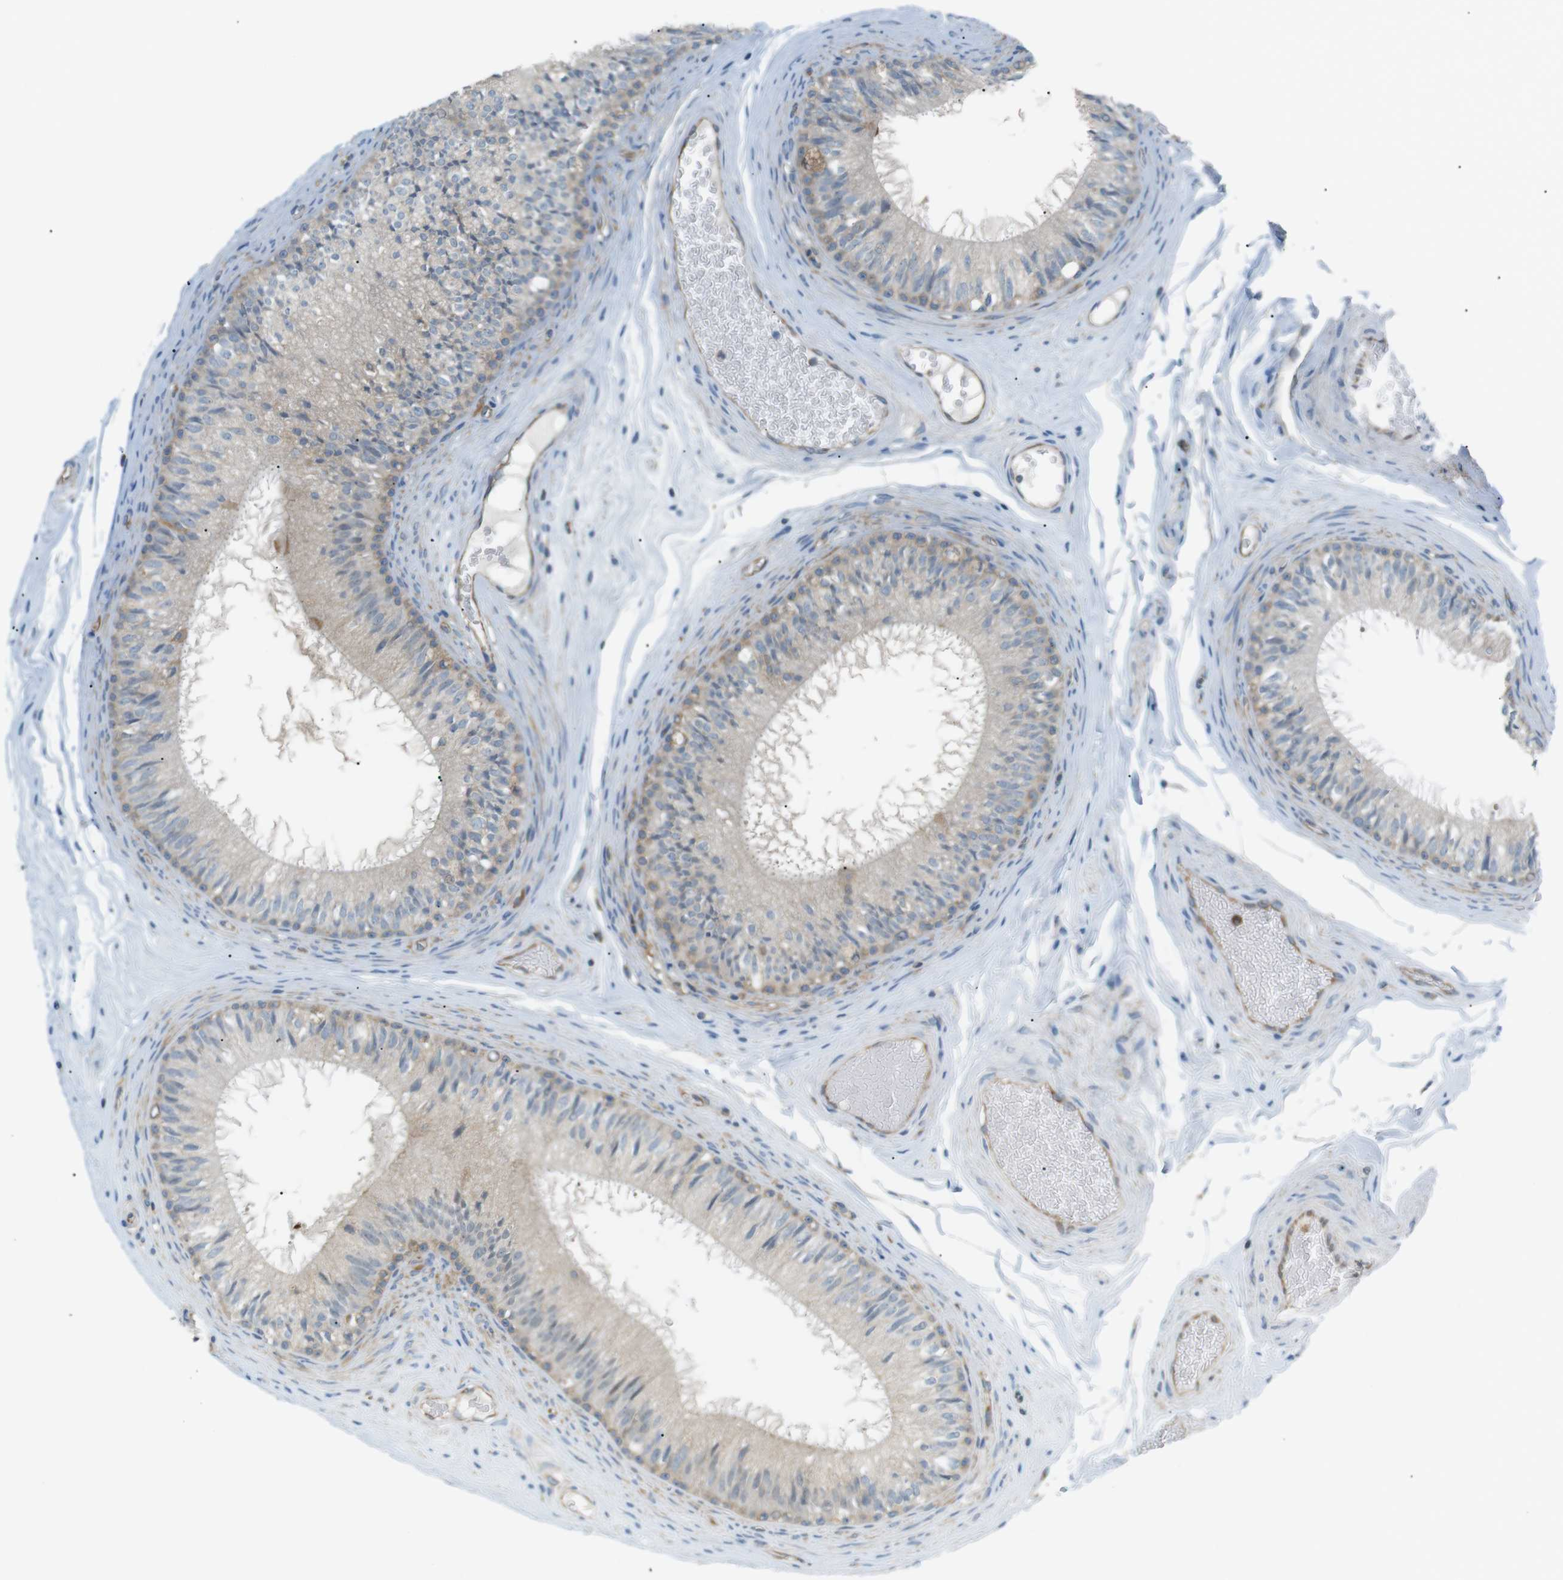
{"staining": {"intensity": "weak", "quantity": "25%-75%", "location": "cytoplasmic/membranous"}, "tissue": "epididymis", "cell_type": "Glandular cells", "image_type": "normal", "snomed": [{"axis": "morphology", "description": "Normal tissue, NOS"}, {"axis": "topography", "description": "Testis"}, {"axis": "topography", "description": "Epididymis"}], "caption": "Epididymis stained with DAB immunohistochemistry shows low levels of weak cytoplasmic/membranous positivity in about 25%-75% of glandular cells. The staining was performed using DAB (3,3'-diaminobenzidine), with brown indicating positive protein expression. Nuclei are stained blue with hematoxylin.", "gene": "PEPD", "patient": {"sex": "male", "age": 36}}